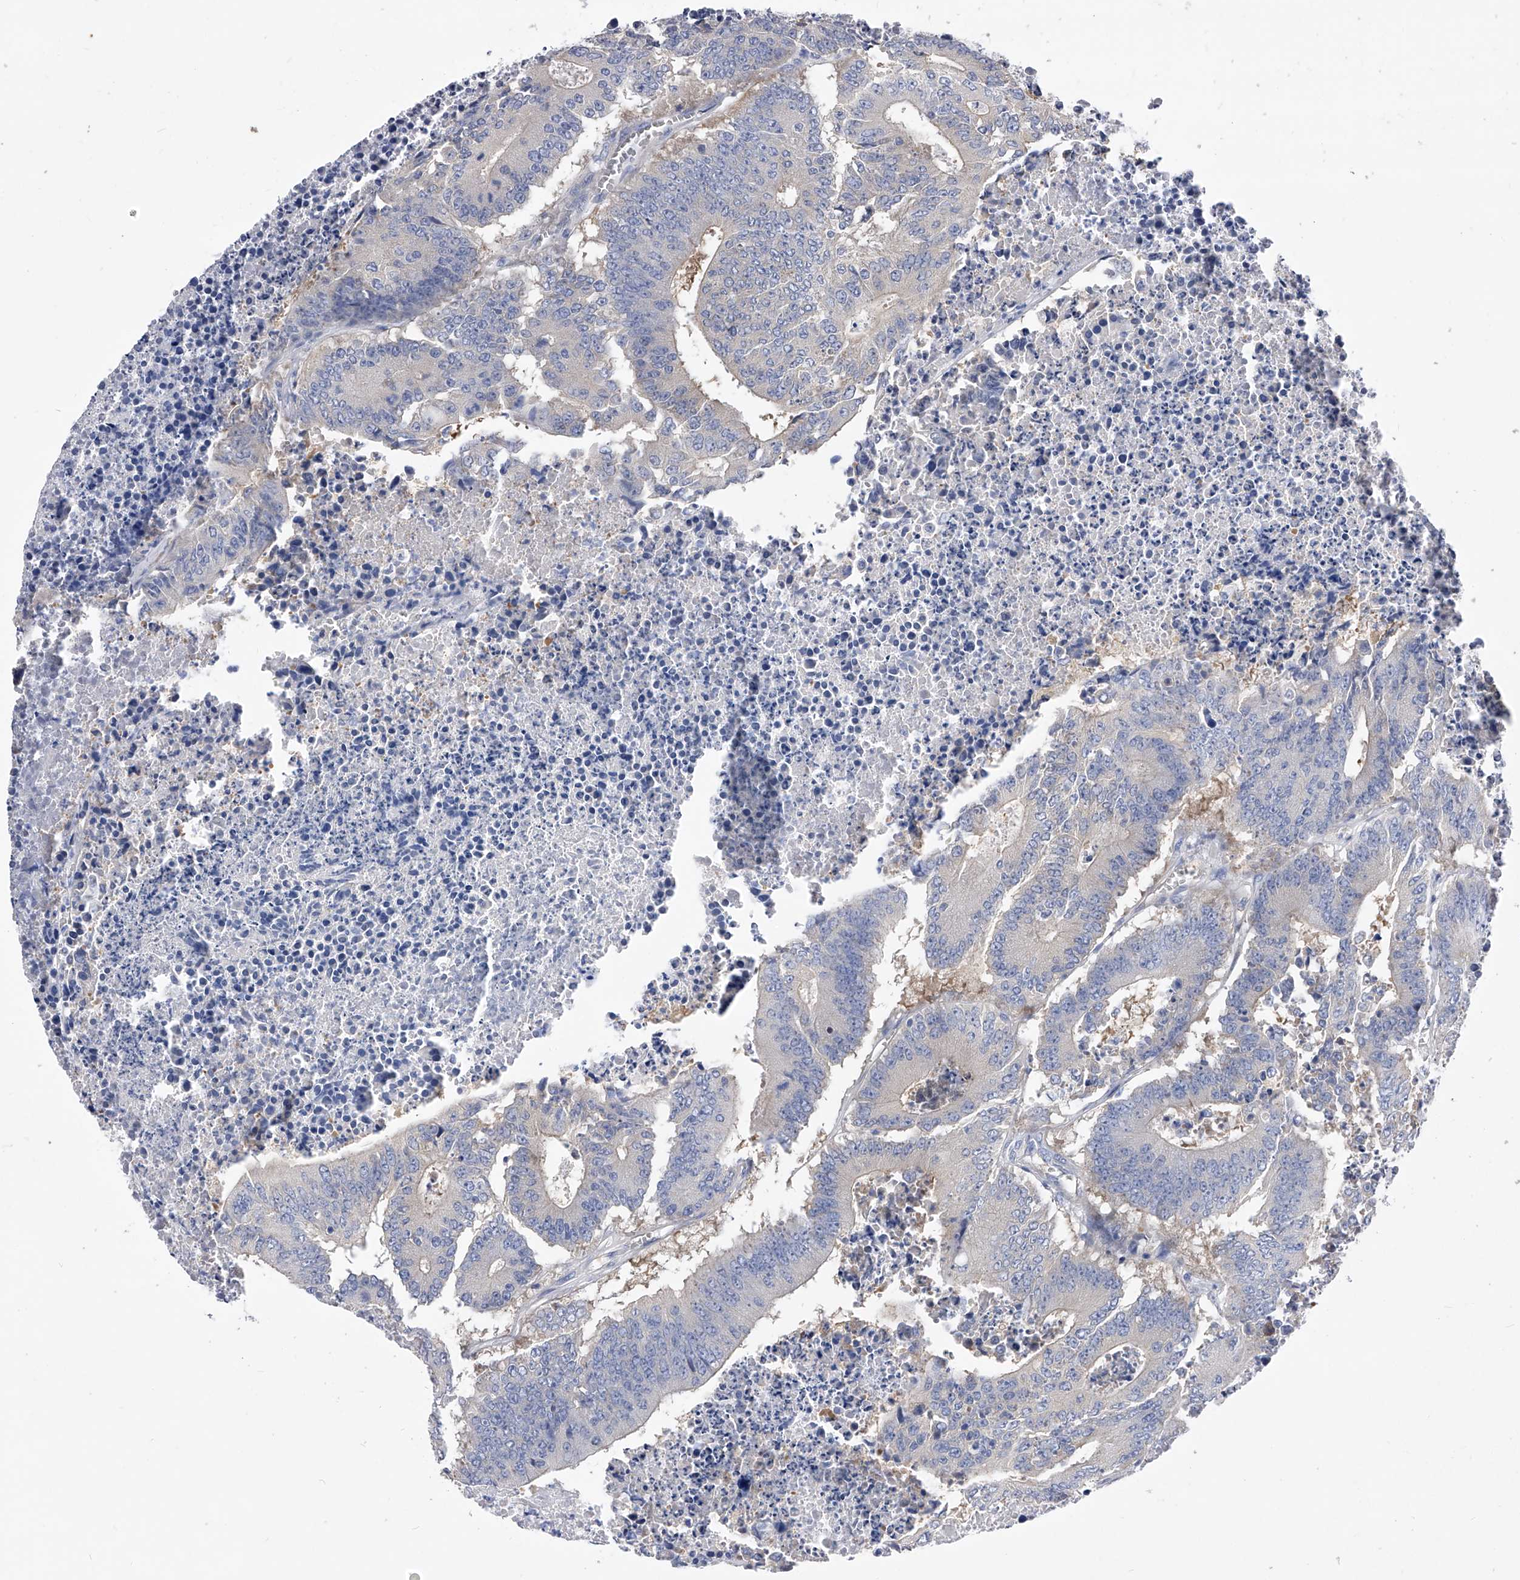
{"staining": {"intensity": "negative", "quantity": "none", "location": "none"}, "tissue": "colorectal cancer", "cell_type": "Tumor cells", "image_type": "cancer", "snomed": [{"axis": "morphology", "description": "Adenocarcinoma, NOS"}, {"axis": "topography", "description": "Colon"}], "caption": "High magnification brightfield microscopy of colorectal adenocarcinoma stained with DAB (brown) and counterstained with hematoxylin (blue): tumor cells show no significant expression.", "gene": "PPP5C", "patient": {"sex": "male", "age": 87}}